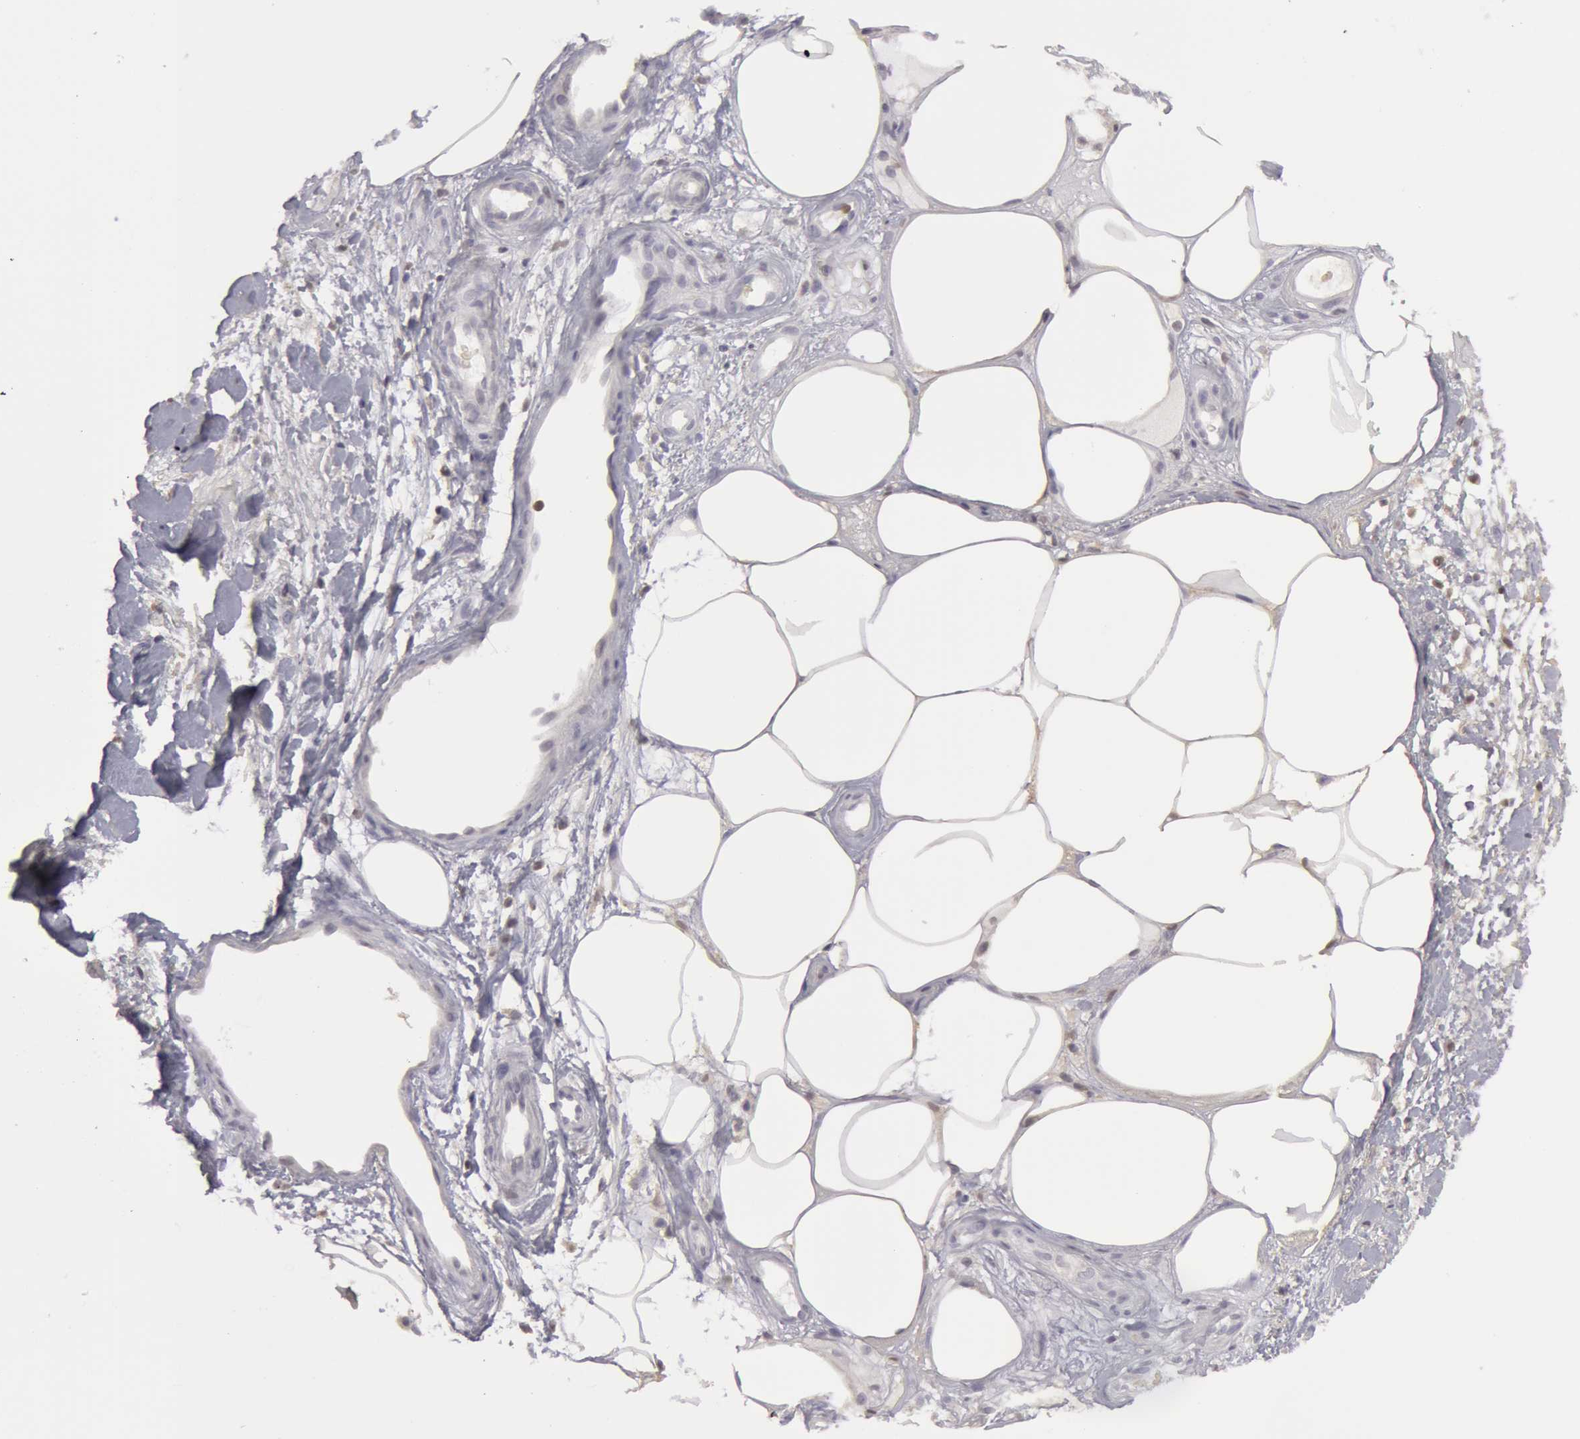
{"staining": {"intensity": "negative", "quantity": "none", "location": "none"}, "tissue": "melanoma", "cell_type": "Tumor cells", "image_type": "cancer", "snomed": [{"axis": "morphology", "description": "Malignant melanoma, NOS"}, {"axis": "topography", "description": "Skin"}], "caption": "Tumor cells show no significant protein expression in melanoma.", "gene": "CAT", "patient": {"sex": "female", "age": 85}}